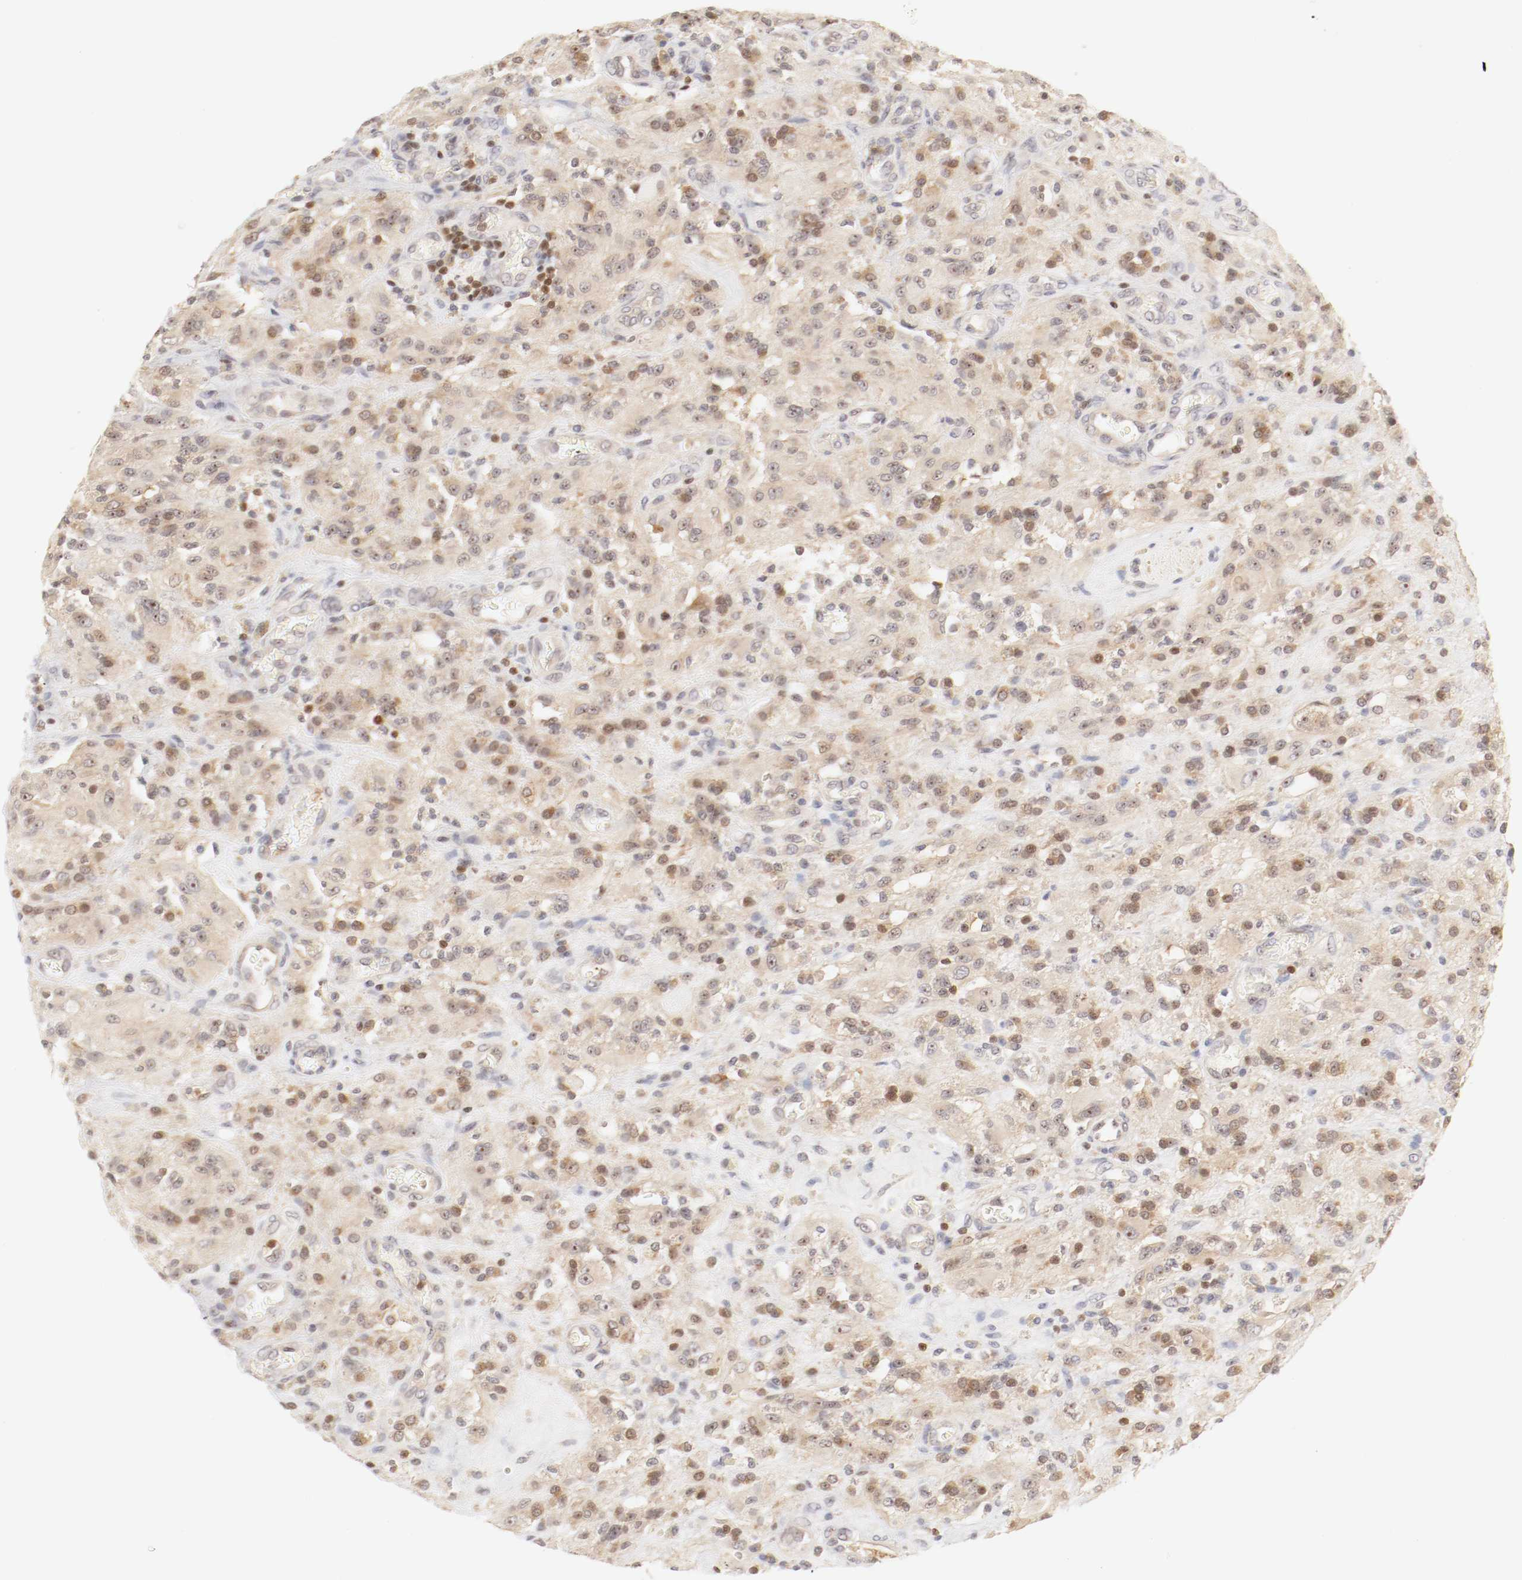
{"staining": {"intensity": "moderate", "quantity": "25%-75%", "location": "cytoplasmic/membranous,nuclear"}, "tissue": "glioma", "cell_type": "Tumor cells", "image_type": "cancer", "snomed": [{"axis": "morphology", "description": "Normal tissue, NOS"}, {"axis": "morphology", "description": "Glioma, malignant, High grade"}, {"axis": "topography", "description": "Cerebral cortex"}], "caption": "Approximately 25%-75% of tumor cells in human malignant glioma (high-grade) display moderate cytoplasmic/membranous and nuclear protein staining as visualized by brown immunohistochemical staining.", "gene": "KIF2A", "patient": {"sex": "male", "age": 56}}